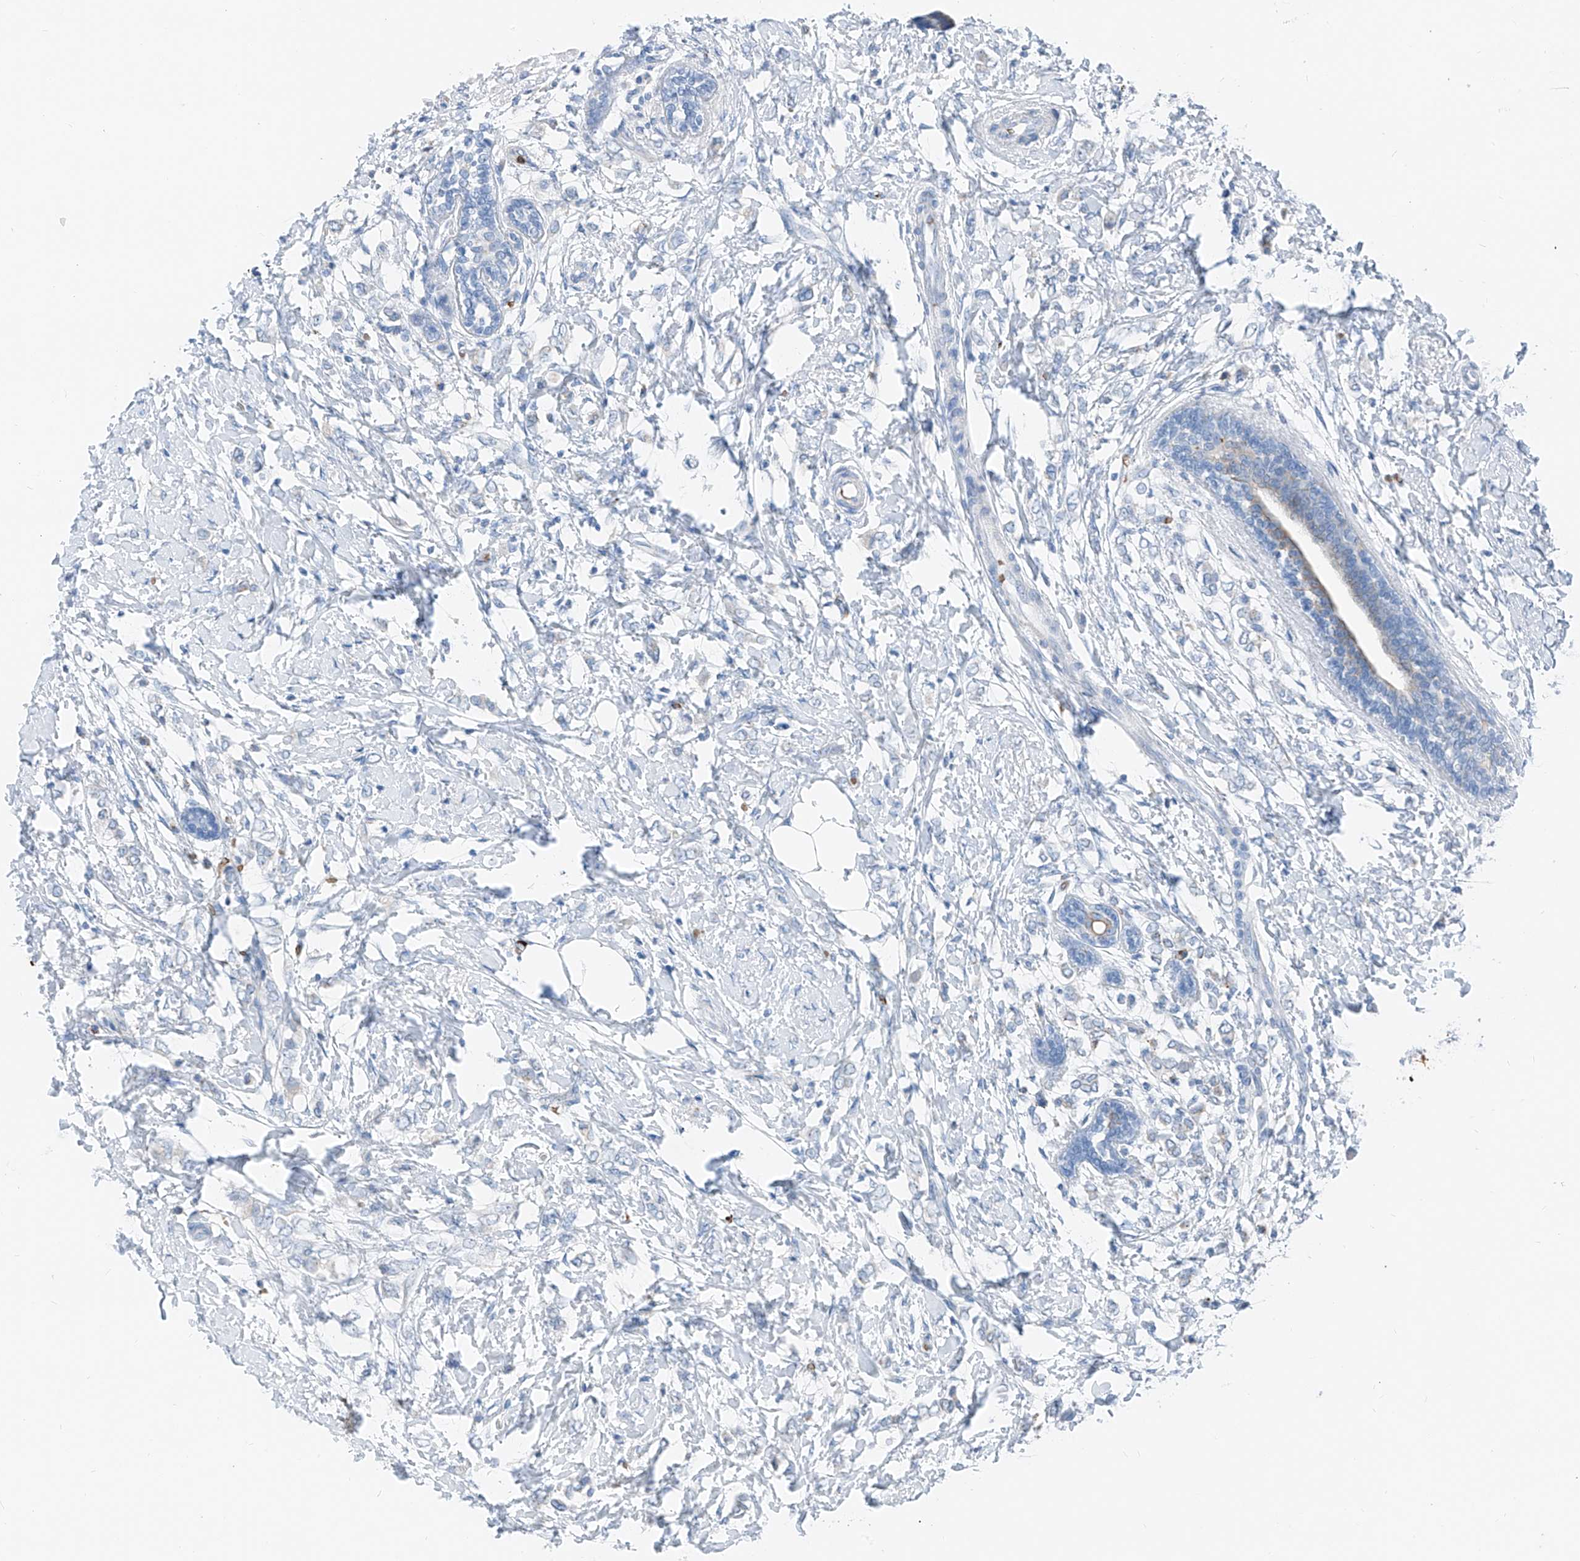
{"staining": {"intensity": "negative", "quantity": "none", "location": "none"}, "tissue": "breast cancer", "cell_type": "Tumor cells", "image_type": "cancer", "snomed": [{"axis": "morphology", "description": "Normal tissue, NOS"}, {"axis": "morphology", "description": "Lobular carcinoma"}, {"axis": "topography", "description": "Breast"}], "caption": "High magnification brightfield microscopy of breast cancer (lobular carcinoma) stained with DAB (brown) and counterstained with hematoxylin (blue): tumor cells show no significant positivity. (DAB (3,3'-diaminobenzidine) immunohistochemistry (IHC) with hematoxylin counter stain).", "gene": "PRSS23", "patient": {"sex": "female", "age": 47}}